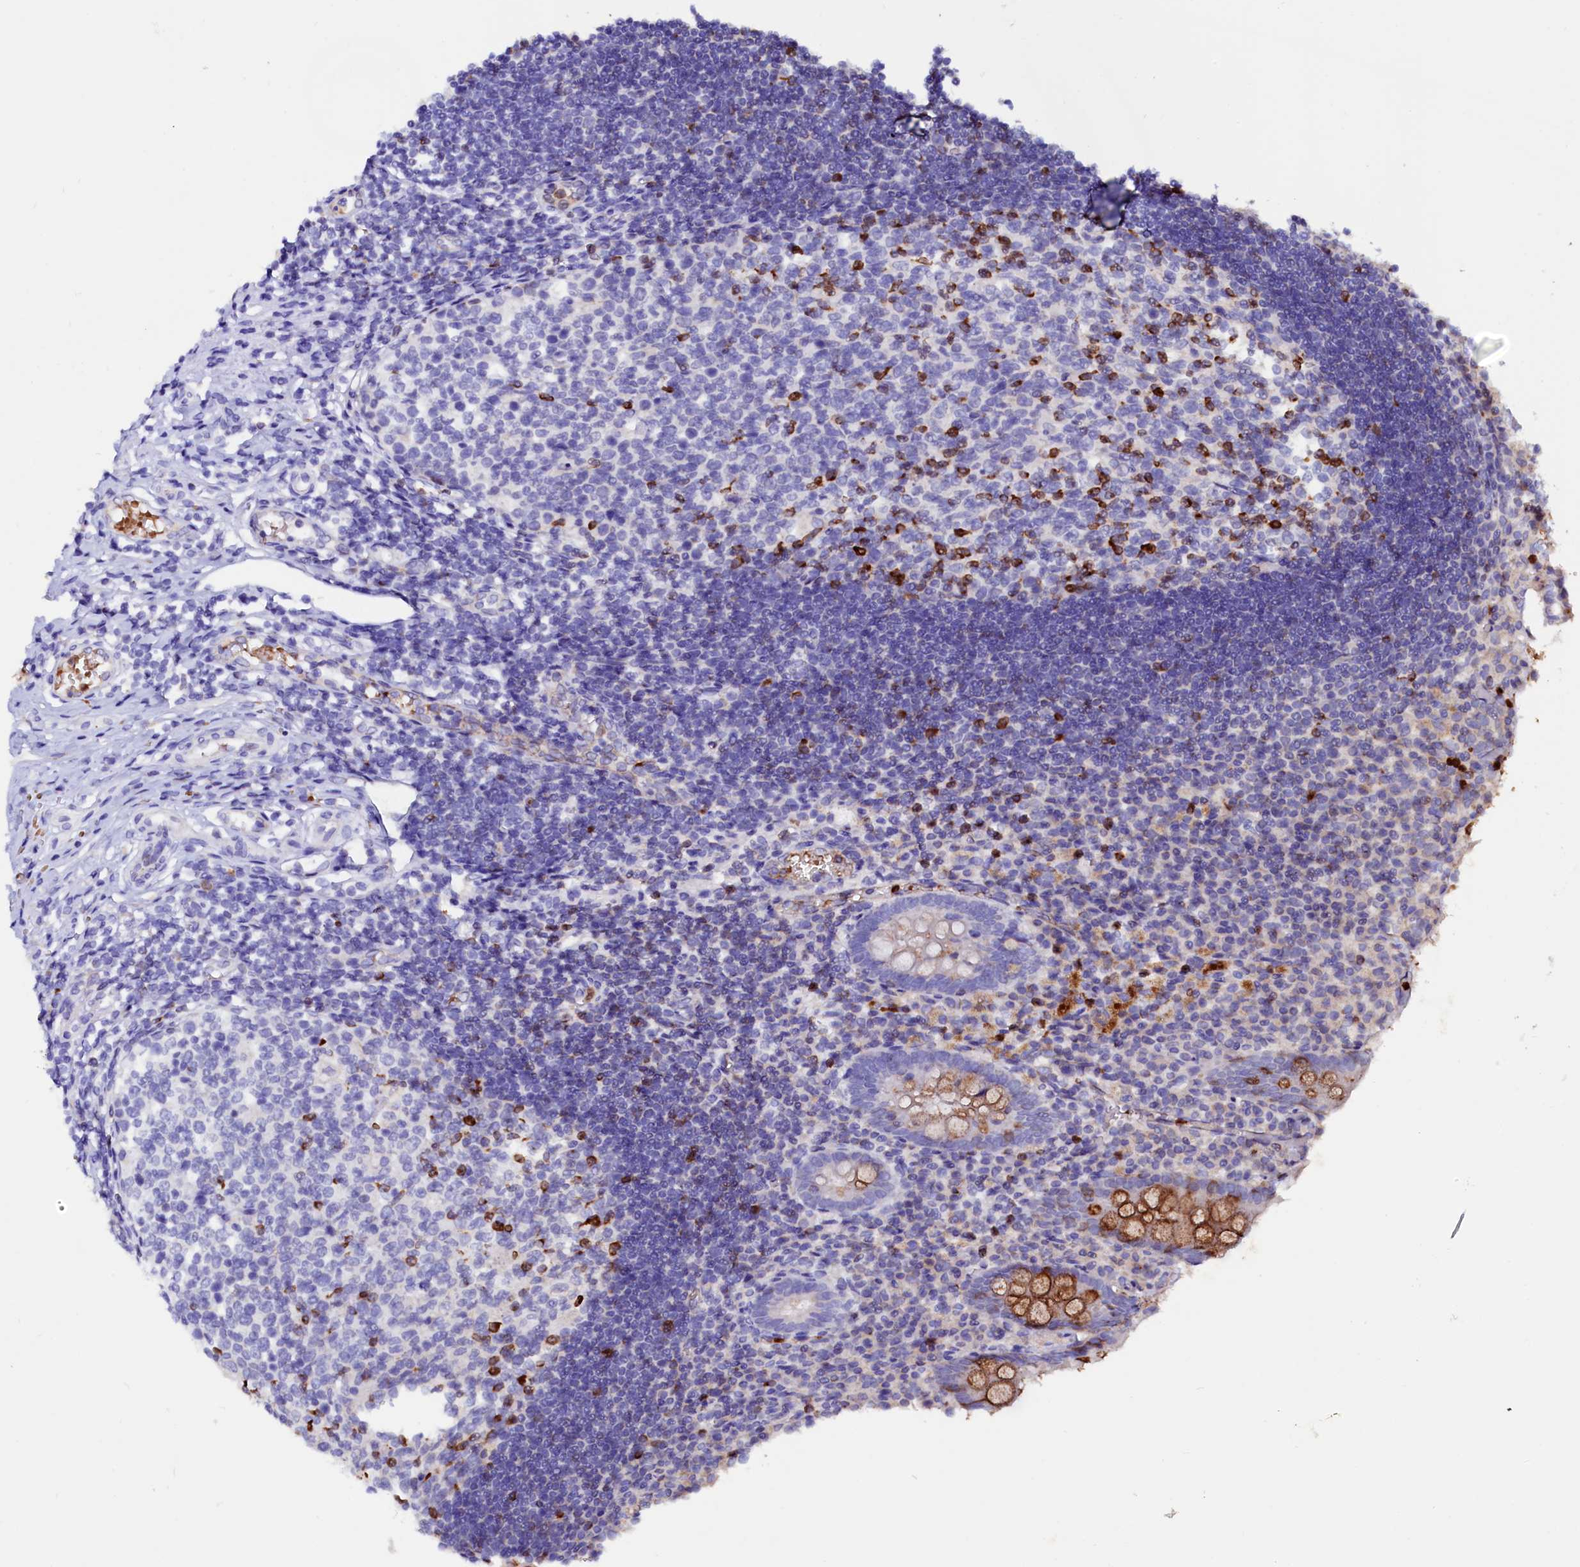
{"staining": {"intensity": "strong", "quantity": "25%-75%", "location": "cytoplasmic/membranous"}, "tissue": "appendix", "cell_type": "Glandular cells", "image_type": "normal", "snomed": [{"axis": "morphology", "description": "Normal tissue, NOS"}, {"axis": "topography", "description": "Appendix"}], "caption": "A brown stain highlights strong cytoplasmic/membranous expression of a protein in glandular cells of unremarkable human appendix. Using DAB (3,3'-diaminobenzidine) (brown) and hematoxylin (blue) stains, captured at high magnification using brightfield microscopy.", "gene": "RAB27A", "patient": {"sex": "female", "age": 17}}